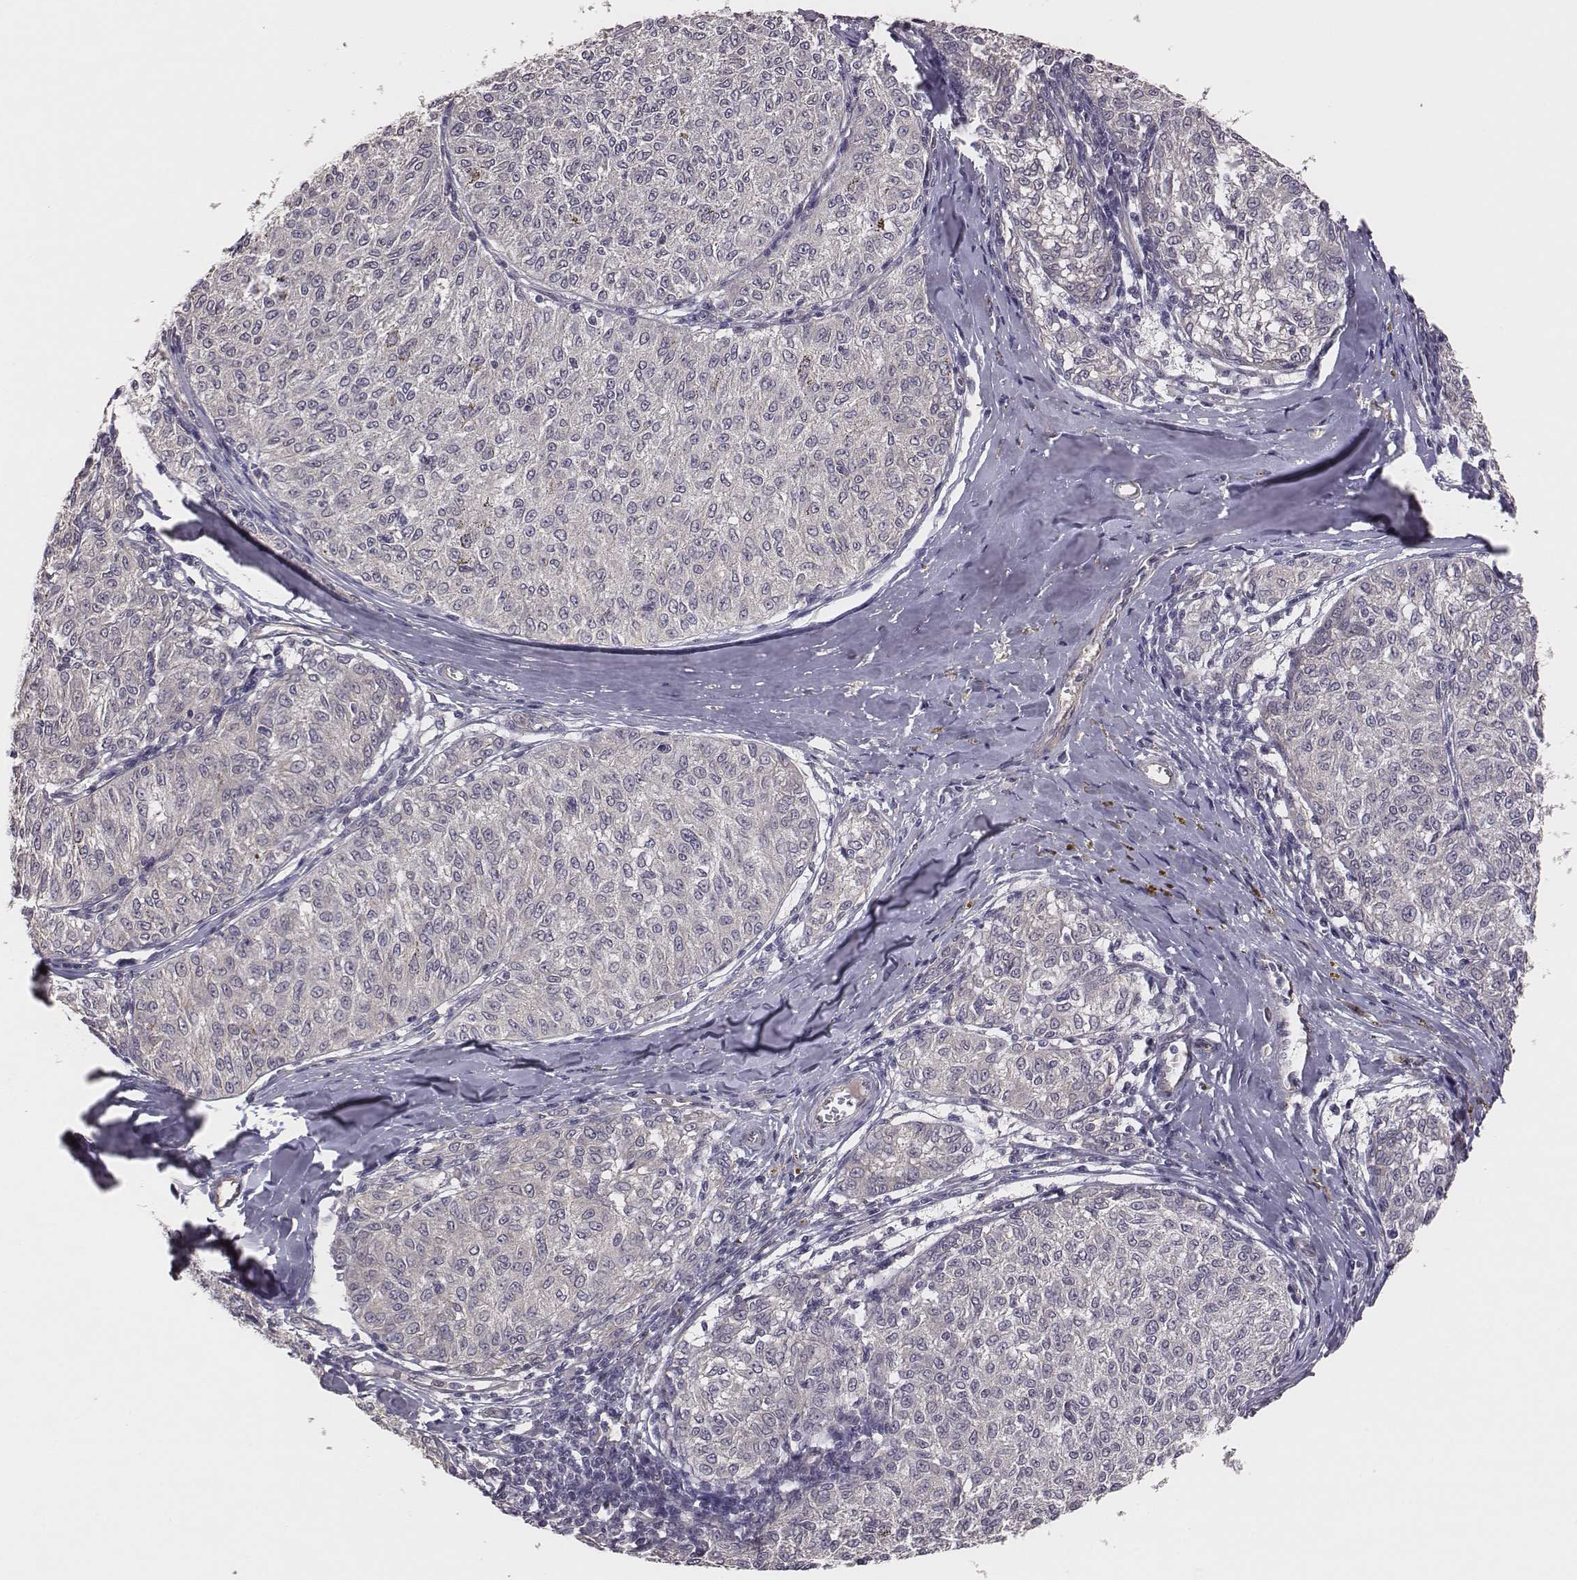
{"staining": {"intensity": "negative", "quantity": "none", "location": "none"}, "tissue": "melanoma", "cell_type": "Tumor cells", "image_type": "cancer", "snomed": [{"axis": "morphology", "description": "Malignant melanoma, NOS"}, {"axis": "topography", "description": "Skin"}], "caption": "Immunohistochemical staining of human malignant melanoma demonstrates no significant positivity in tumor cells. Brightfield microscopy of immunohistochemistry stained with DAB (3,3'-diaminobenzidine) (brown) and hematoxylin (blue), captured at high magnification.", "gene": "SCARF1", "patient": {"sex": "female", "age": 72}}